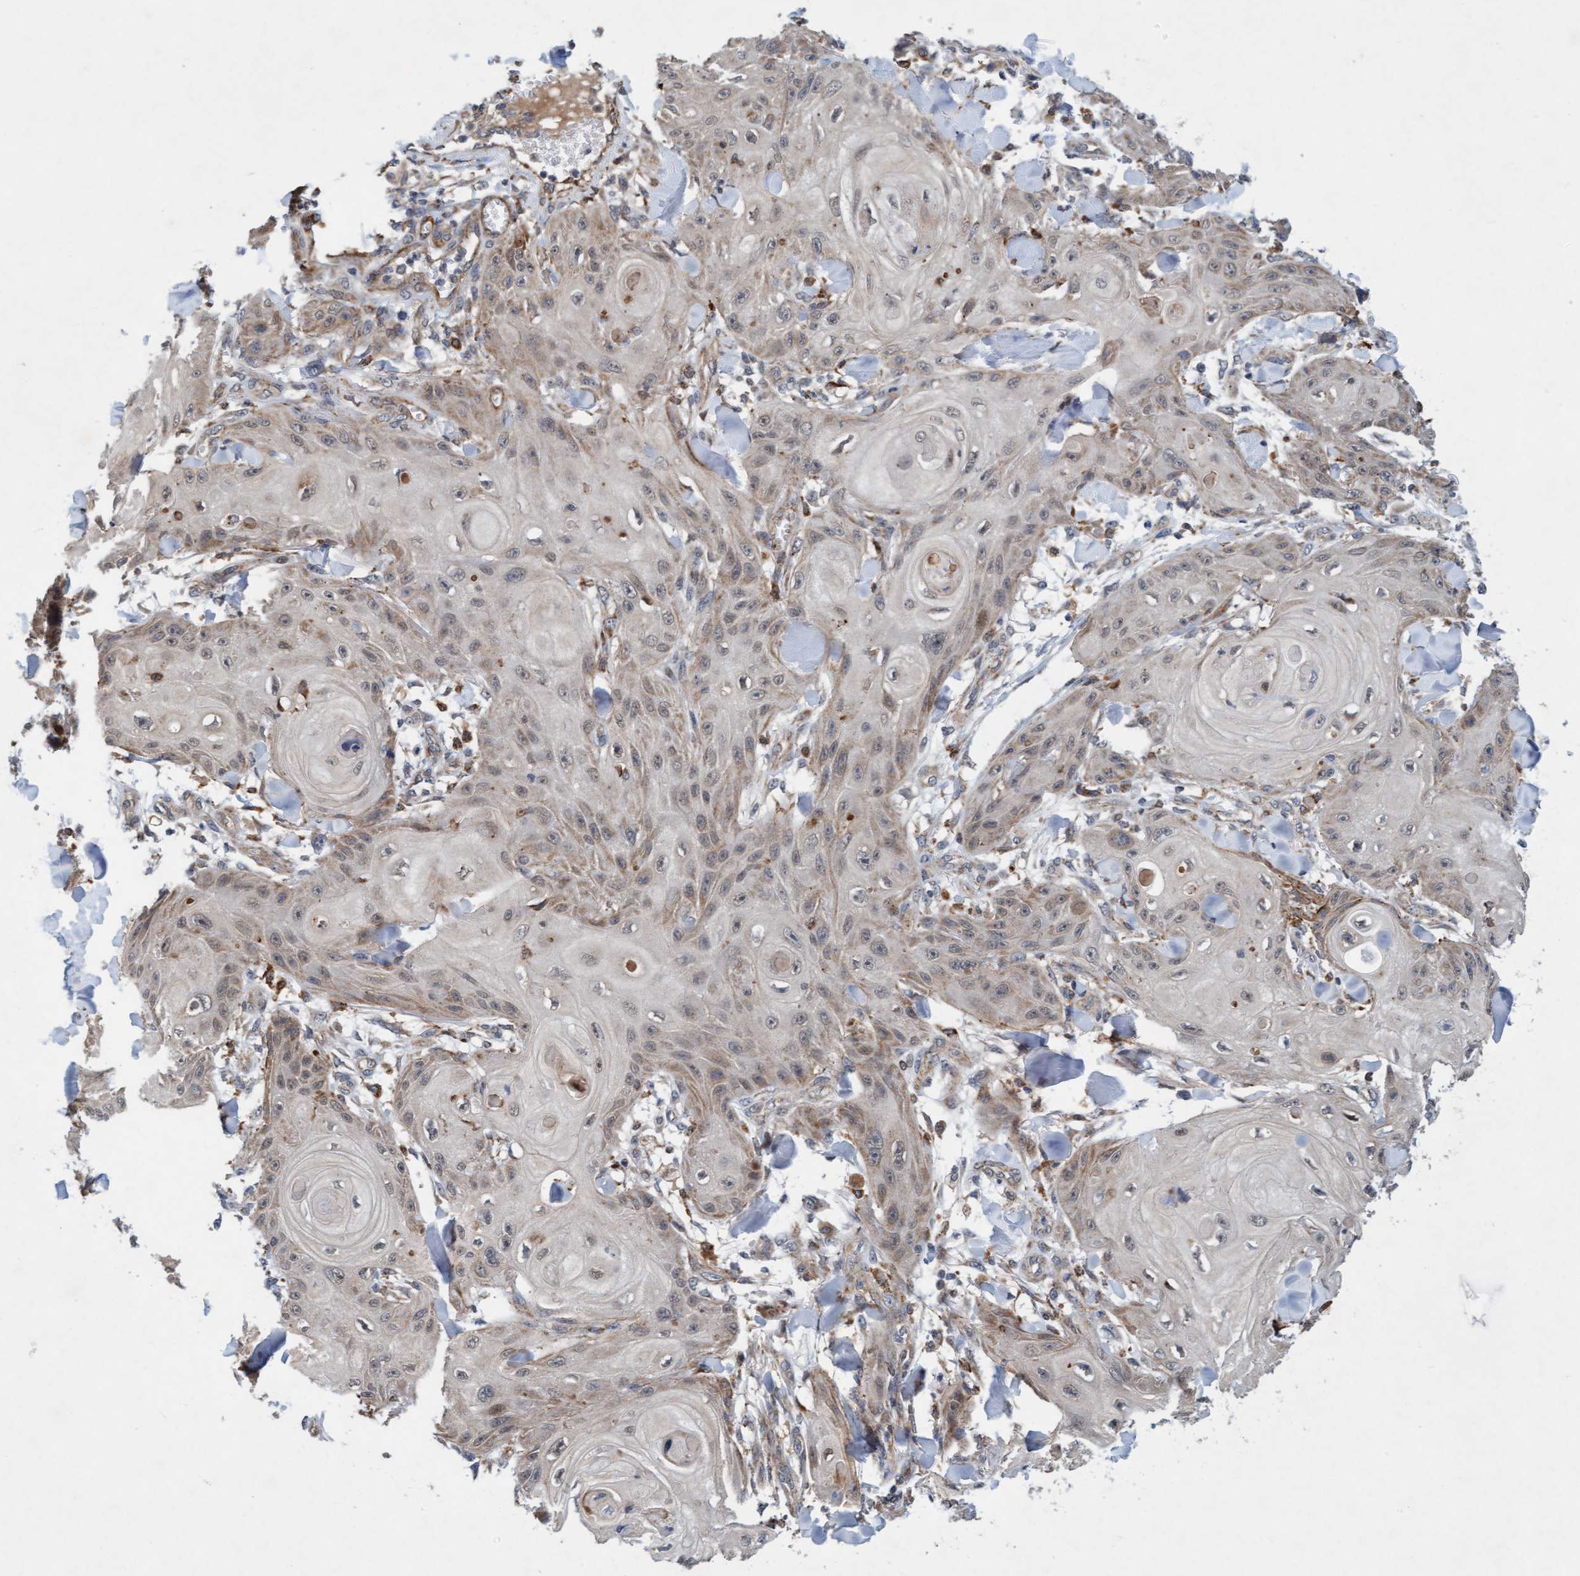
{"staining": {"intensity": "weak", "quantity": "25%-75%", "location": "cytoplasmic/membranous"}, "tissue": "skin cancer", "cell_type": "Tumor cells", "image_type": "cancer", "snomed": [{"axis": "morphology", "description": "Squamous cell carcinoma, NOS"}, {"axis": "topography", "description": "Skin"}], "caption": "The micrograph shows immunohistochemical staining of skin squamous cell carcinoma. There is weak cytoplasmic/membranous staining is present in approximately 25%-75% of tumor cells.", "gene": "TMEM70", "patient": {"sex": "male", "age": 74}}